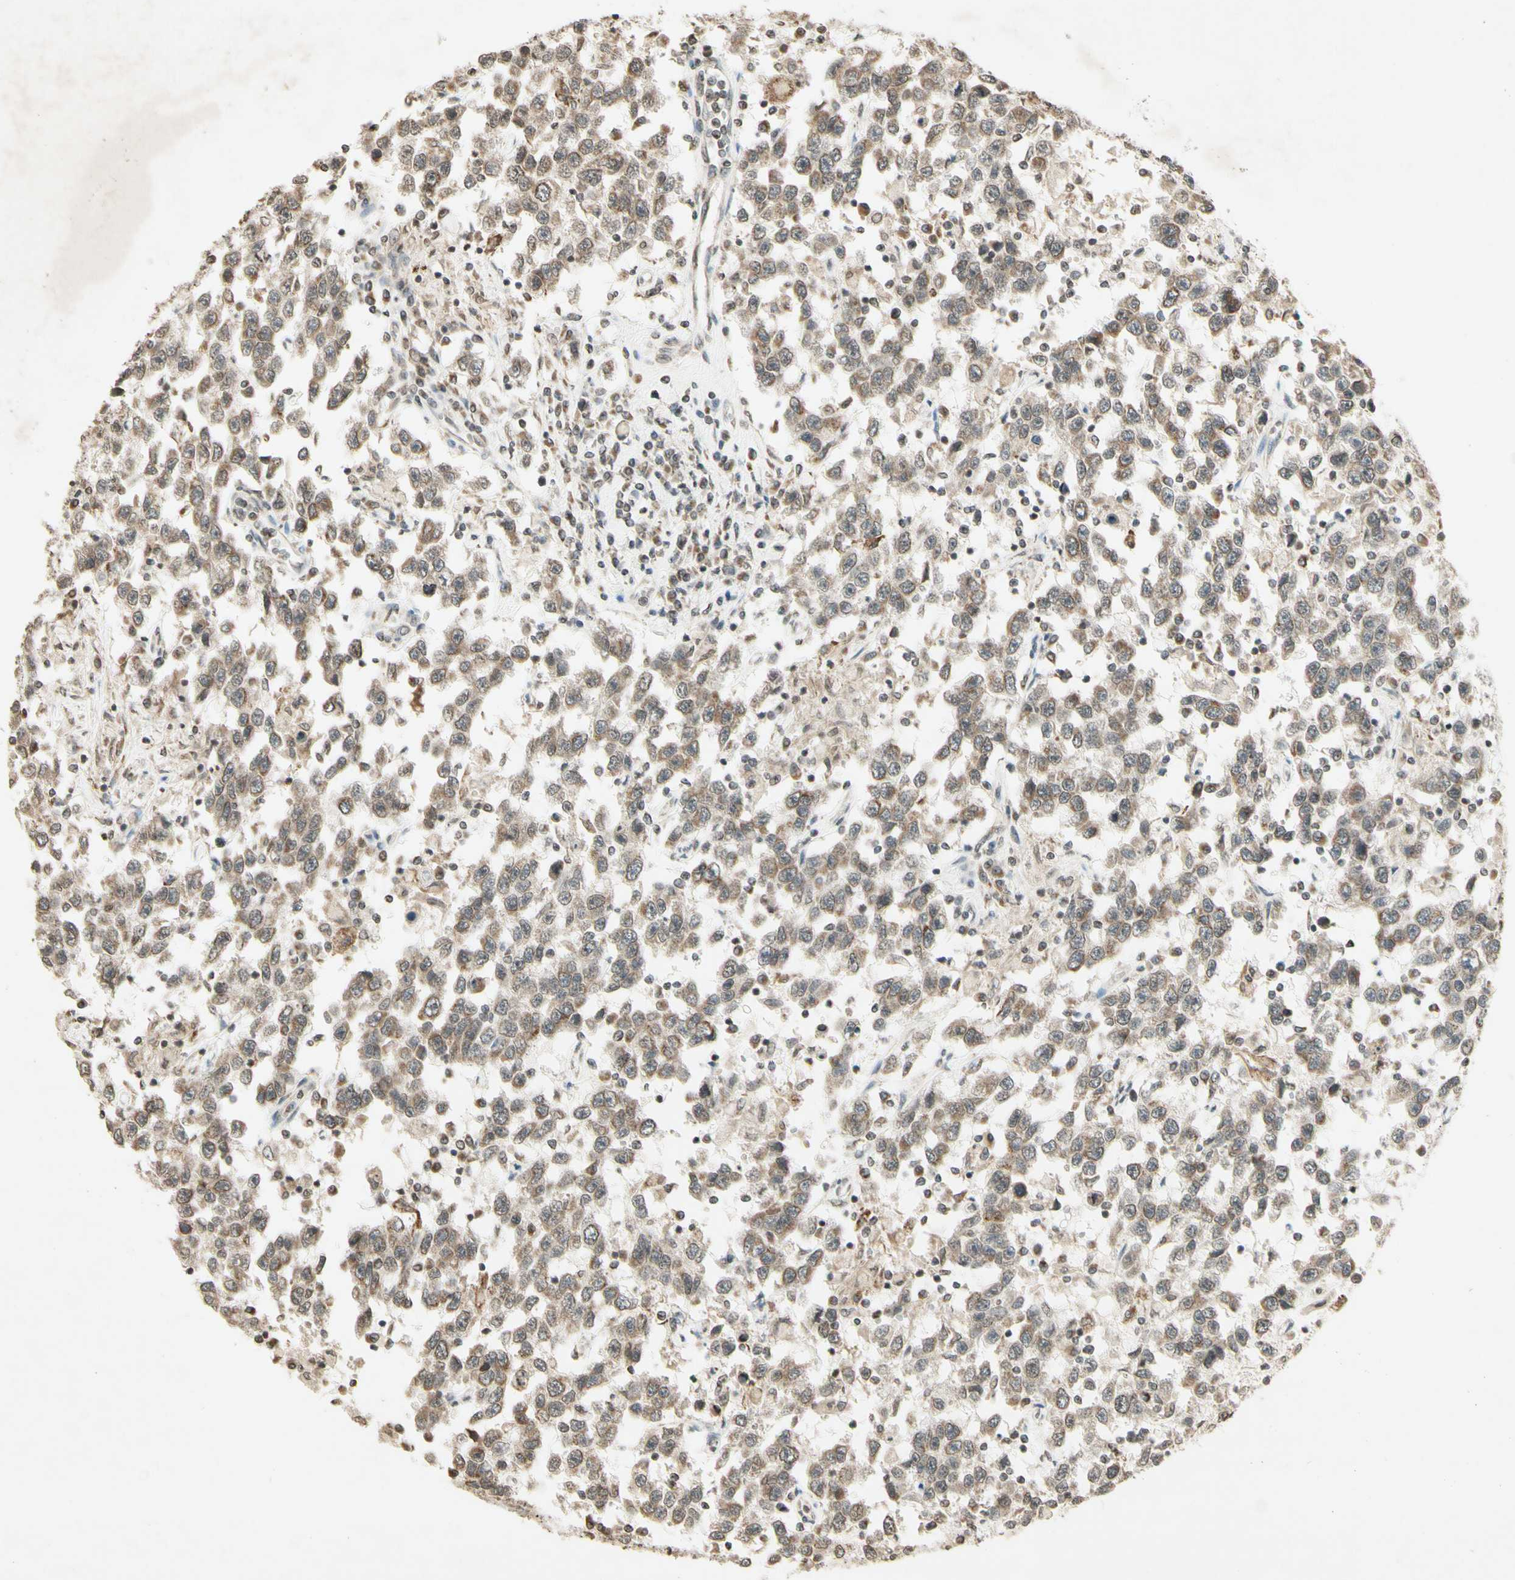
{"staining": {"intensity": "moderate", "quantity": ">75%", "location": "cytoplasmic/membranous"}, "tissue": "testis cancer", "cell_type": "Tumor cells", "image_type": "cancer", "snomed": [{"axis": "morphology", "description": "Seminoma, NOS"}, {"axis": "topography", "description": "Testis"}], "caption": "Protein positivity by immunohistochemistry (IHC) shows moderate cytoplasmic/membranous staining in approximately >75% of tumor cells in testis seminoma.", "gene": "CCNI", "patient": {"sex": "male", "age": 41}}